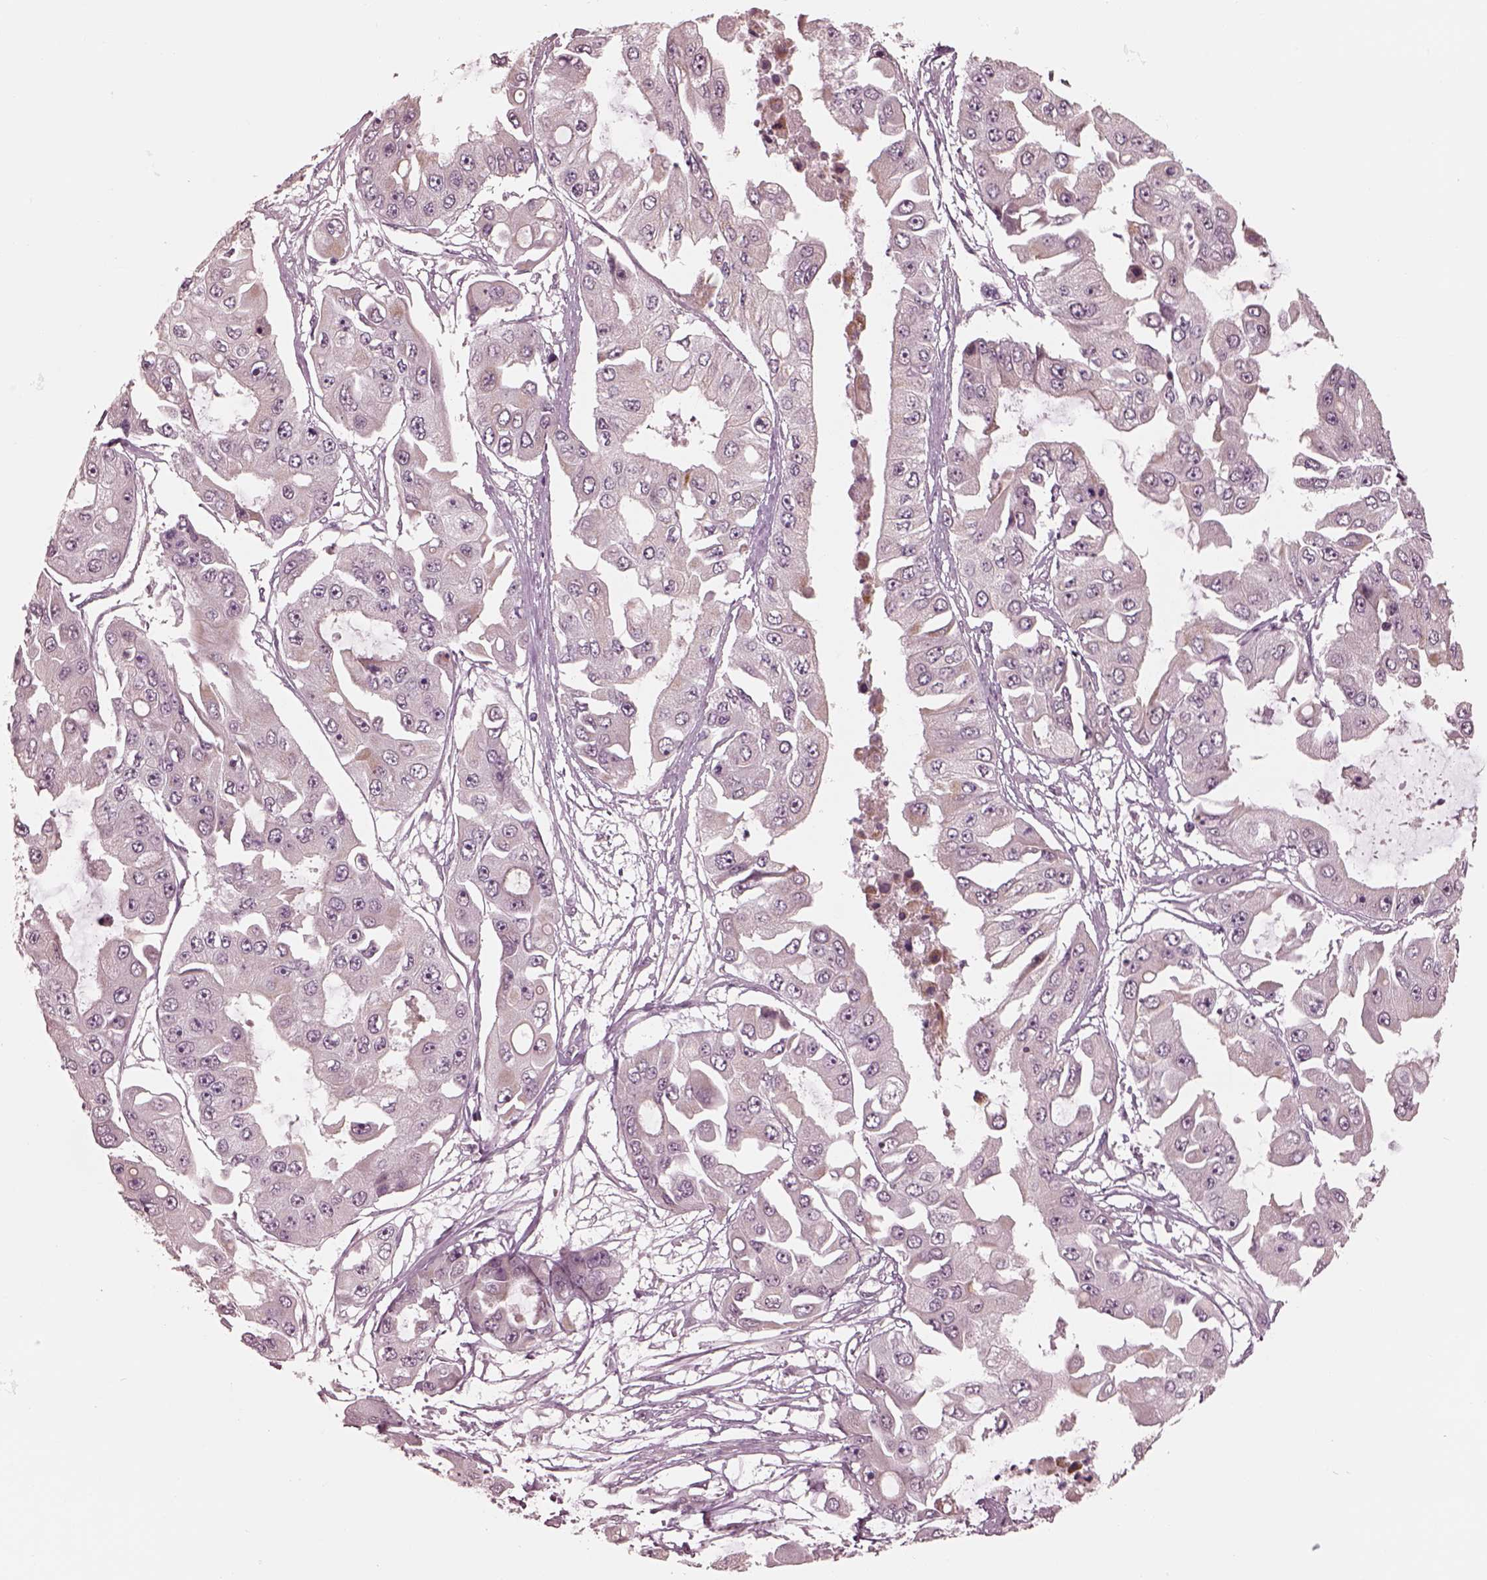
{"staining": {"intensity": "negative", "quantity": "none", "location": "none"}, "tissue": "ovarian cancer", "cell_type": "Tumor cells", "image_type": "cancer", "snomed": [{"axis": "morphology", "description": "Cystadenocarcinoma, serous, NOS"}, {"axis": "topography", "description": "Ovary"}], "caption": "The micrograph demonstrates no significant expression in tumor cells of ovarian cancer (serous cystadenocarcinoma).", "gene": "IQCB1", "patient": {"sex": "female", "age": 56}}